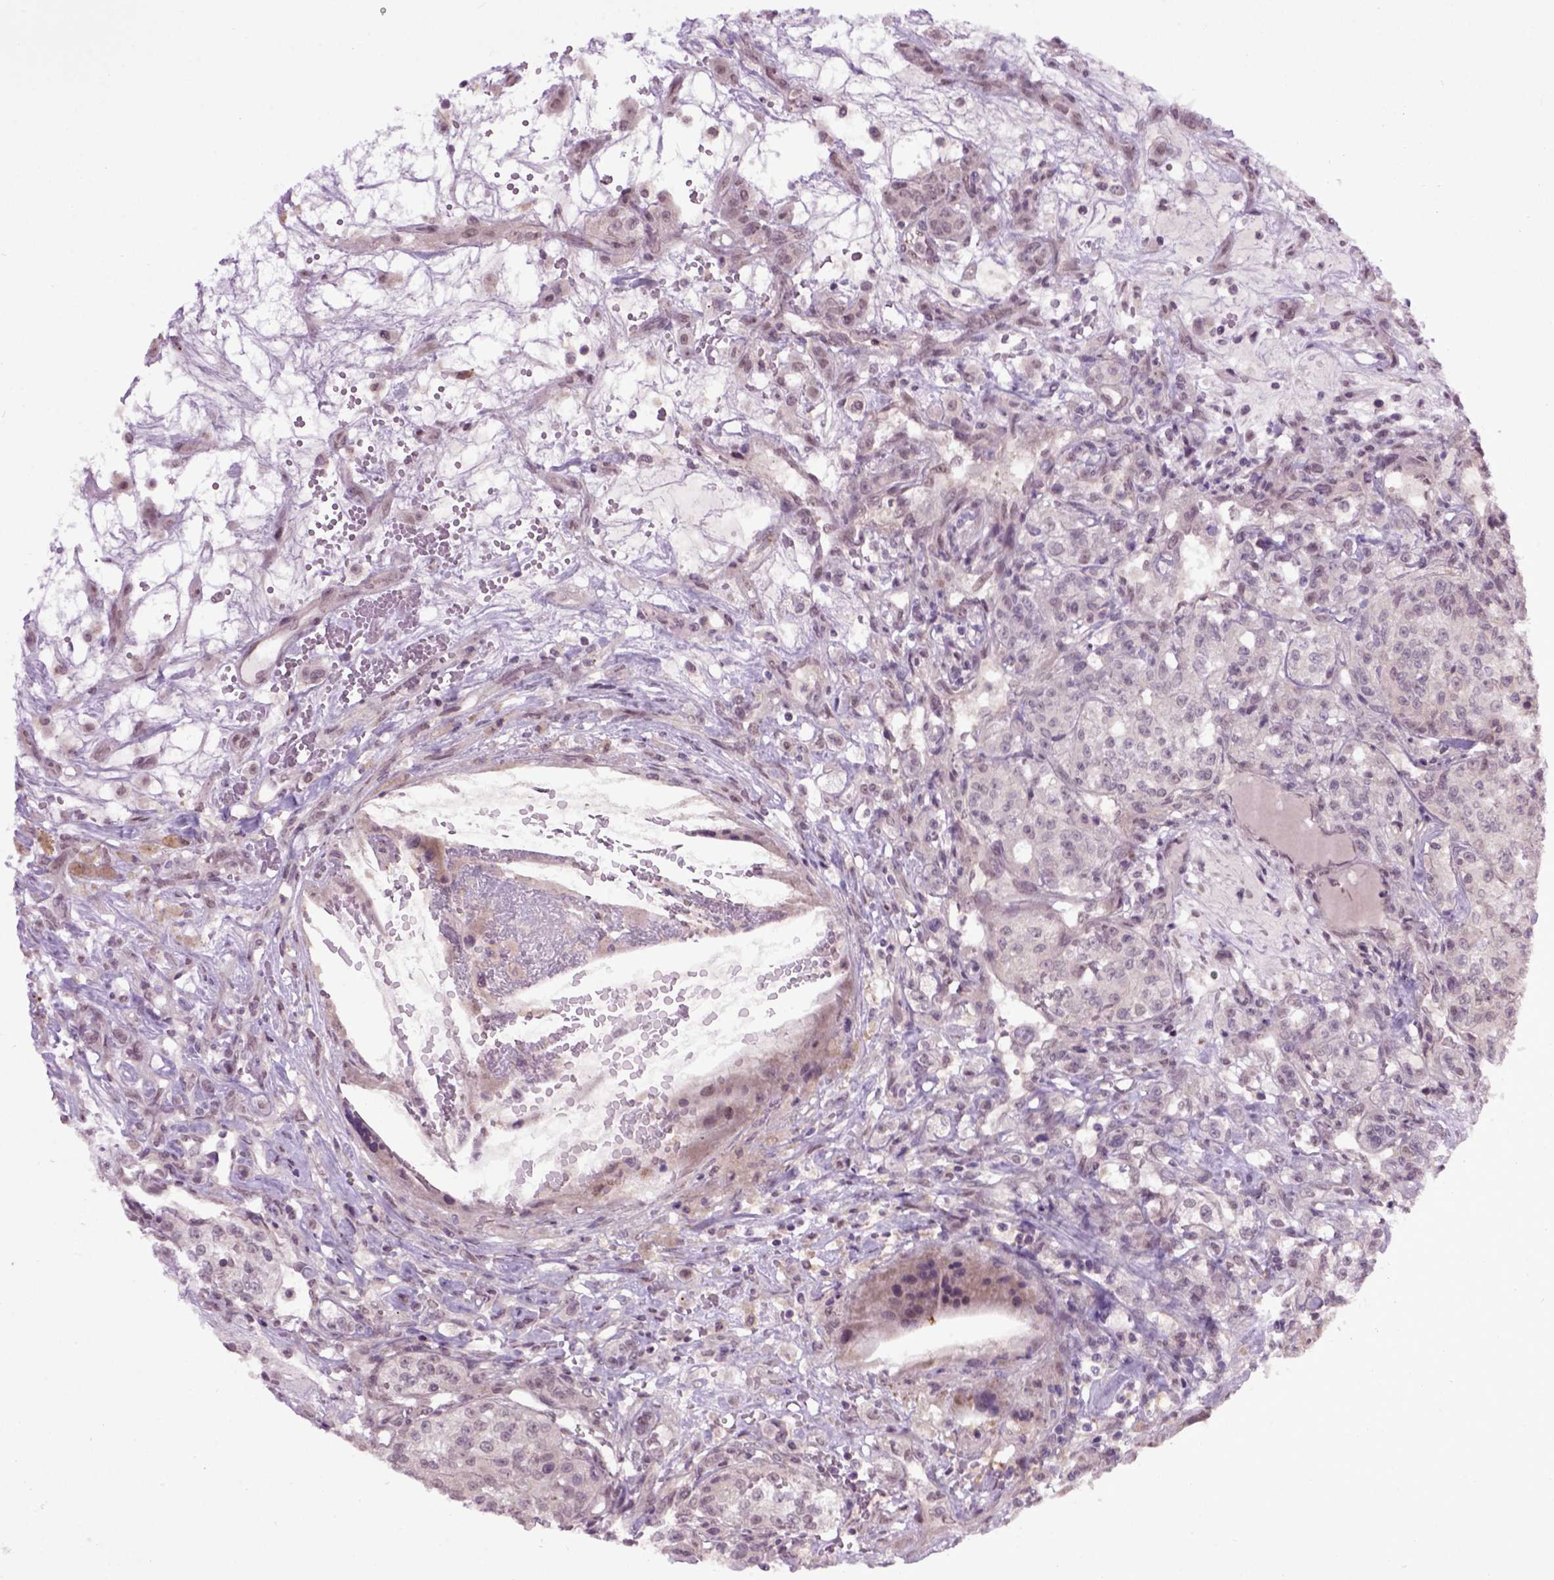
{"staining": {"intensity": "negative", "quantity": "none", "location": "none"}, "tissue": "renal cancer", "cell_type": "Tumor cells", "image_type": "cancer", "snomed": [{"axis": "morphology", "description": "Adenocarcinoma, NOS"}, {"axis": "topography", "description": "Kidney"}], "caption": "Histopathology image shows no significant protein staining in tumor cells of adenocarcinoma (renal).", "gene": "RAB43", "patient": {"sex": "female", "age": 63}}